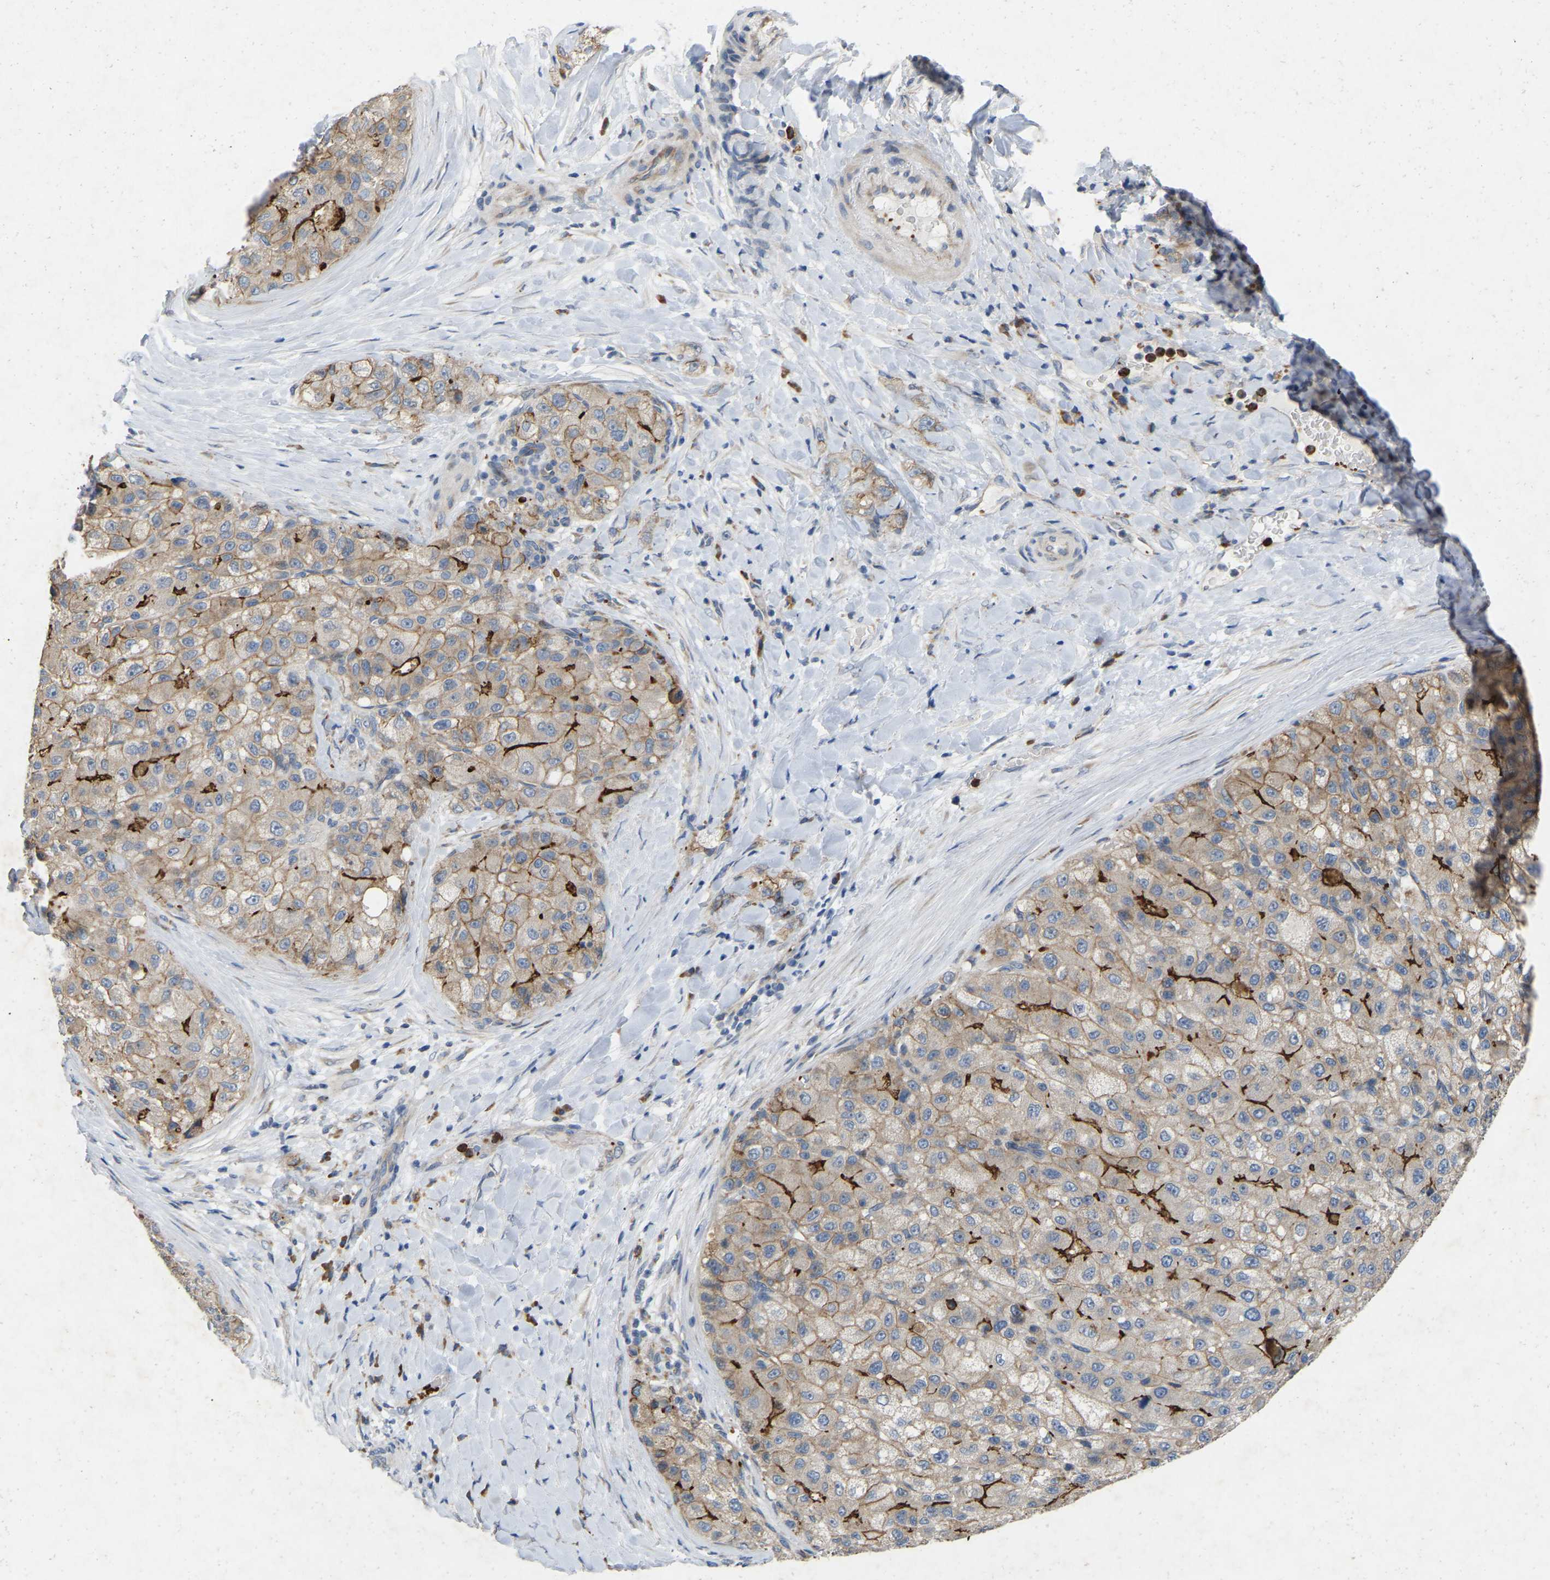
{"staining": {"intensity": "moderate", "quantity": ">75%", "location": "cytoplasmic/membranous"}, "tissue": "liver cancer", "cell_type": "Tumor cells", "image_type": "cancer", "snomed": [{"axis": "morphology", "description": "Carcinoma, Hepatocellular, NOS"}, {"axis": "topography", "description": "Liver"}], "caption": "Hepatocellular carcinoma (liver) stained for a protein (brown) exhibits moderate cytoplasmic/membranous positive expression in approximately >75% of tumor cells.", "gene": "RHEB", "patient": {"sex": "male", "age": 80}}